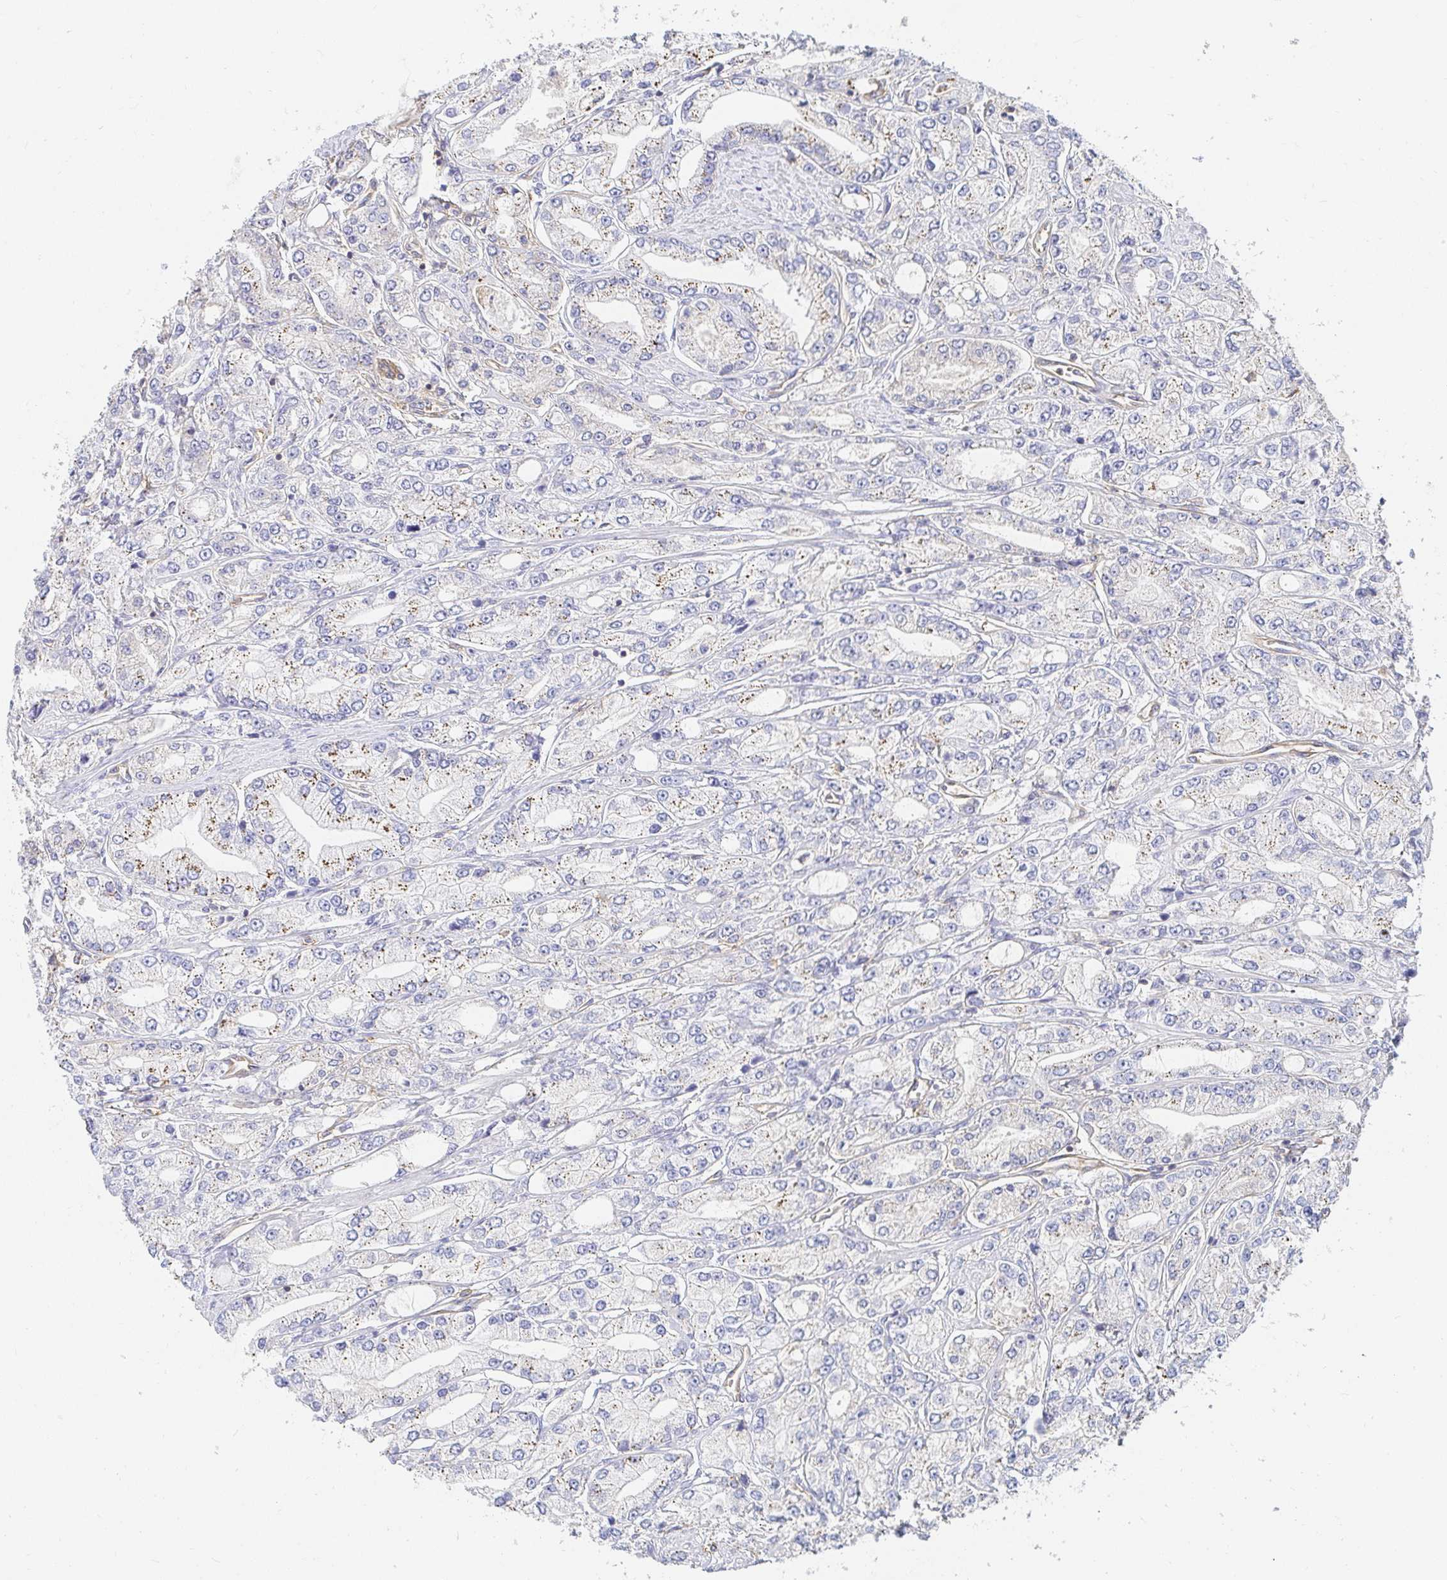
{"staining": {"intensity": "moderate", "quantity": "25%-75%", "location": "cytoplasmic/membranous"}, "tissue": "prostate cancer", "cell_type": "Tumor cells", "image_type": "cancer", "snomed": [{"axis": "morphology", "description": "Adenocarcinoma, High grade"}, {"axis": "topography", "description": "Prostate"}], "caption": "A medium amount of moderate cytoplasmic/membranous expression is present in approximately 25%-75% of tumor cells in prostate cancer tissue. (brown staining indicates protein expression, while blue staining denotes nuclei).", "gene": "TSPAN19", "patient": {"sex": "male", "age": 66}}